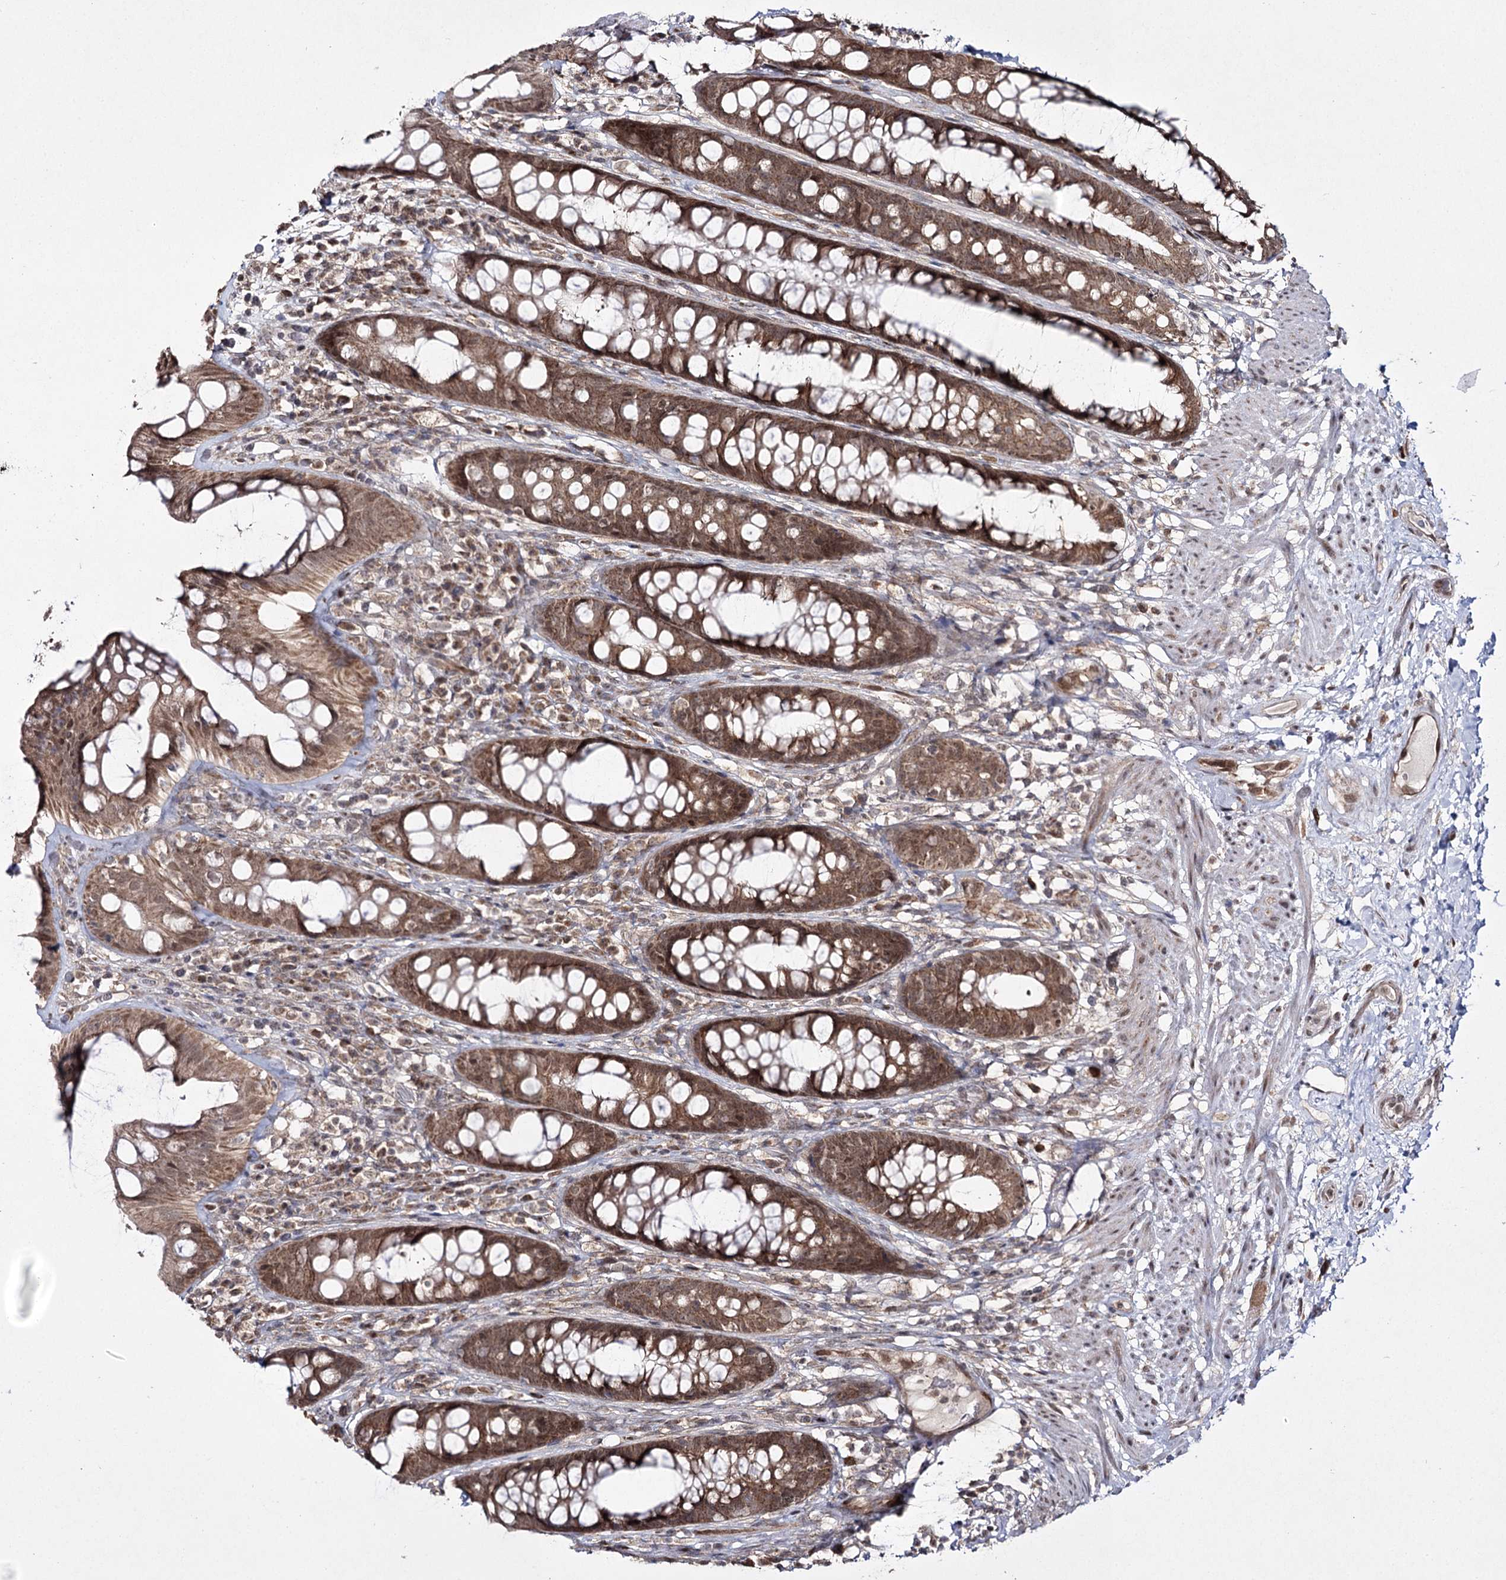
{"staining": {"intensity": "moderate", "quantity": ">75%", "location": "cytoplasmic/membranous,nuclear"}, "tissue": "rectum", "cell_type": "Glandular cells", "image_type": "normal", "snomed": [{"axis": "morphology", "description": "Normal tissue, NOS"}, {"axis": "topography", "description": "Rectum"}], "caption": "Glandular cells reveal medium levels of moderate cytoplasmic/membranous,nuclear positivity in about >75% of cells in unremarkable human rectum. (Brightfield microscopy of DAB IHC at high magnification).", "gene": "TRNT1", "patient": {"sex": "male", "age": 74}}